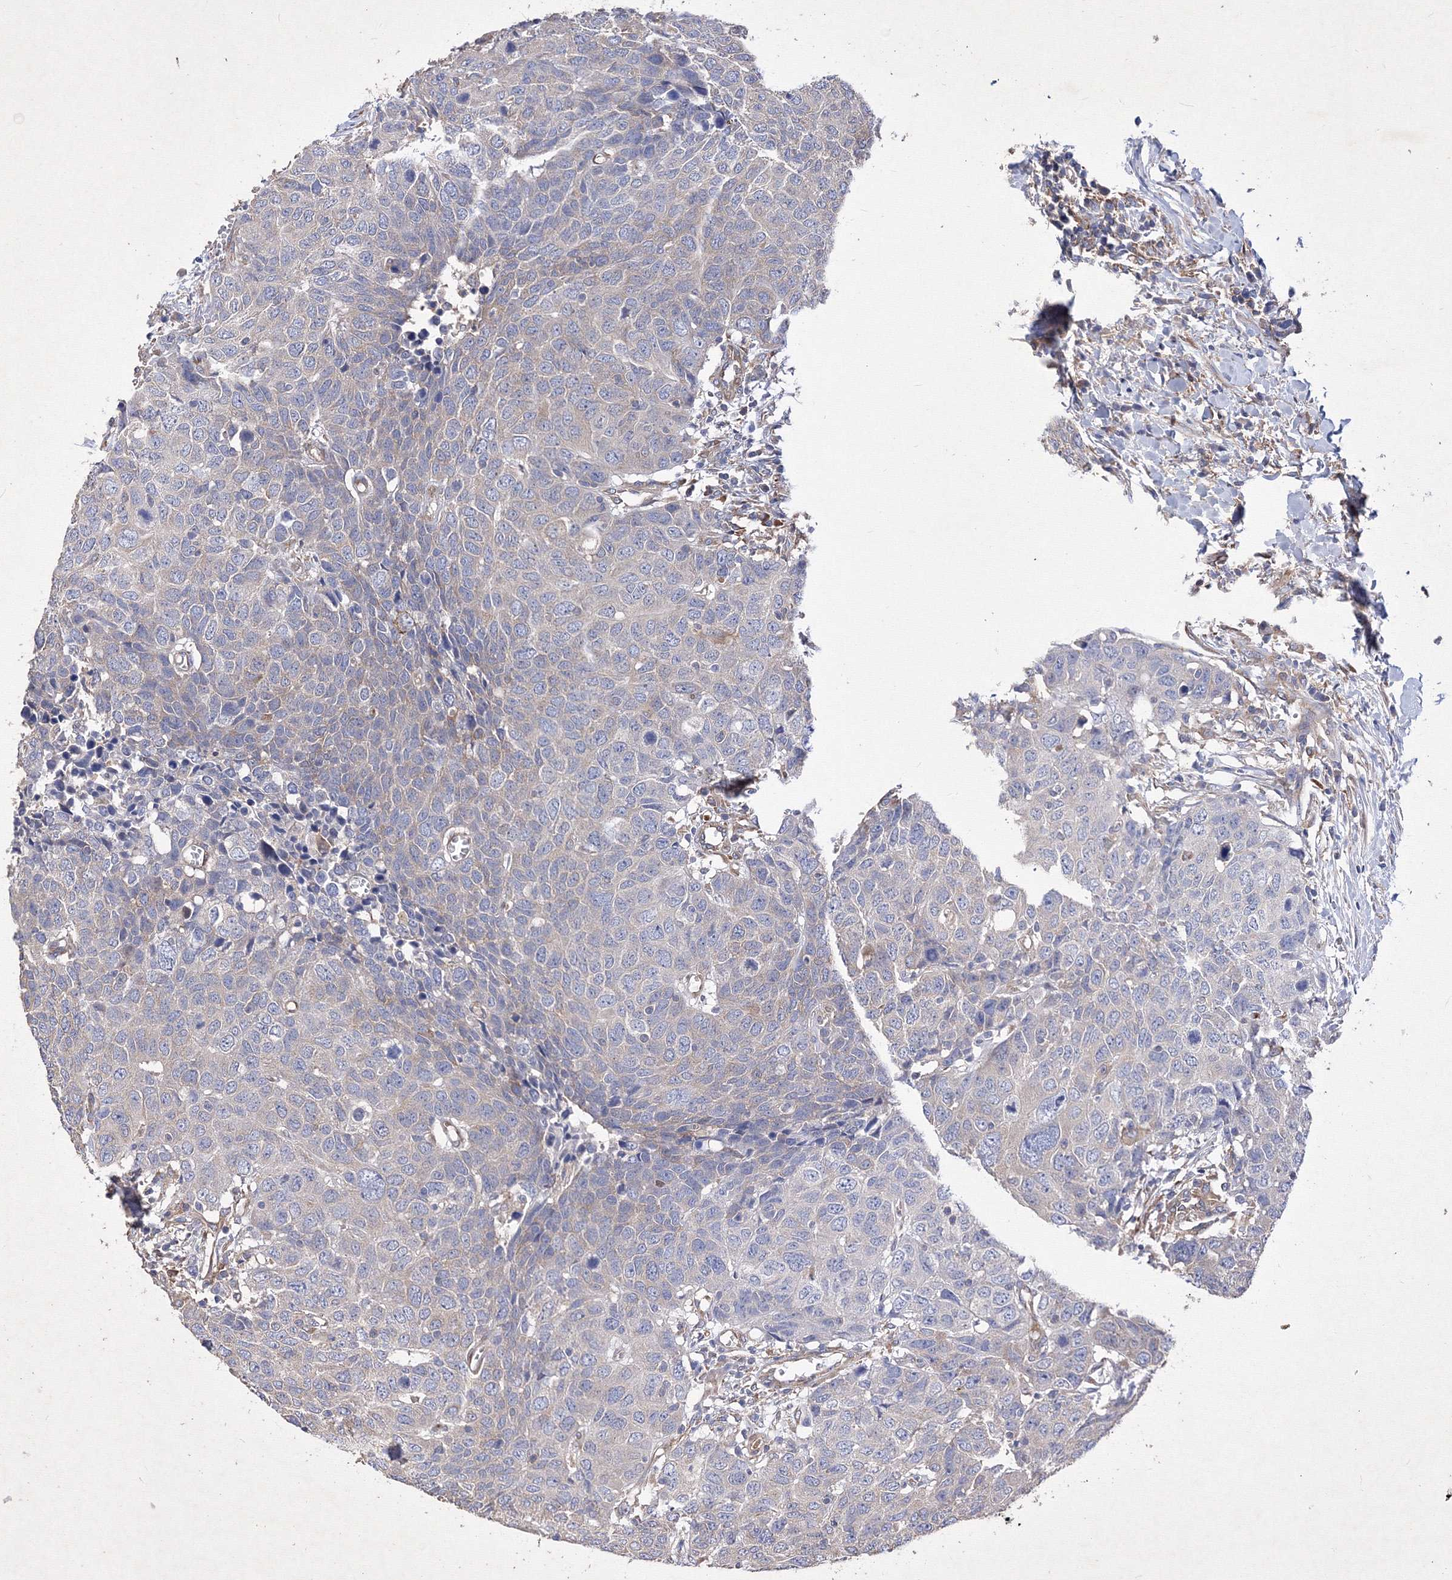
{"staining": {"intensity": "negative", "quantity": "none", "location": "none"}, "tissue": "head and neck cancer", "cell_type": "Tumor cells", "image_type": "cancer", "snomed": [{"axis": "morphology", "description": "Squamous cell carcinoma, NOS"}, {"axis": "topography", "description": "Head-Neck"}], "caption": "Immunohistochemistry photomicrograph of head and neck squamous cell carcinoma stained for a protein (brown), which displays no expression in tumor cells.", "gene": "SNX18", "patient": {"sex": "male", "age": 66}}